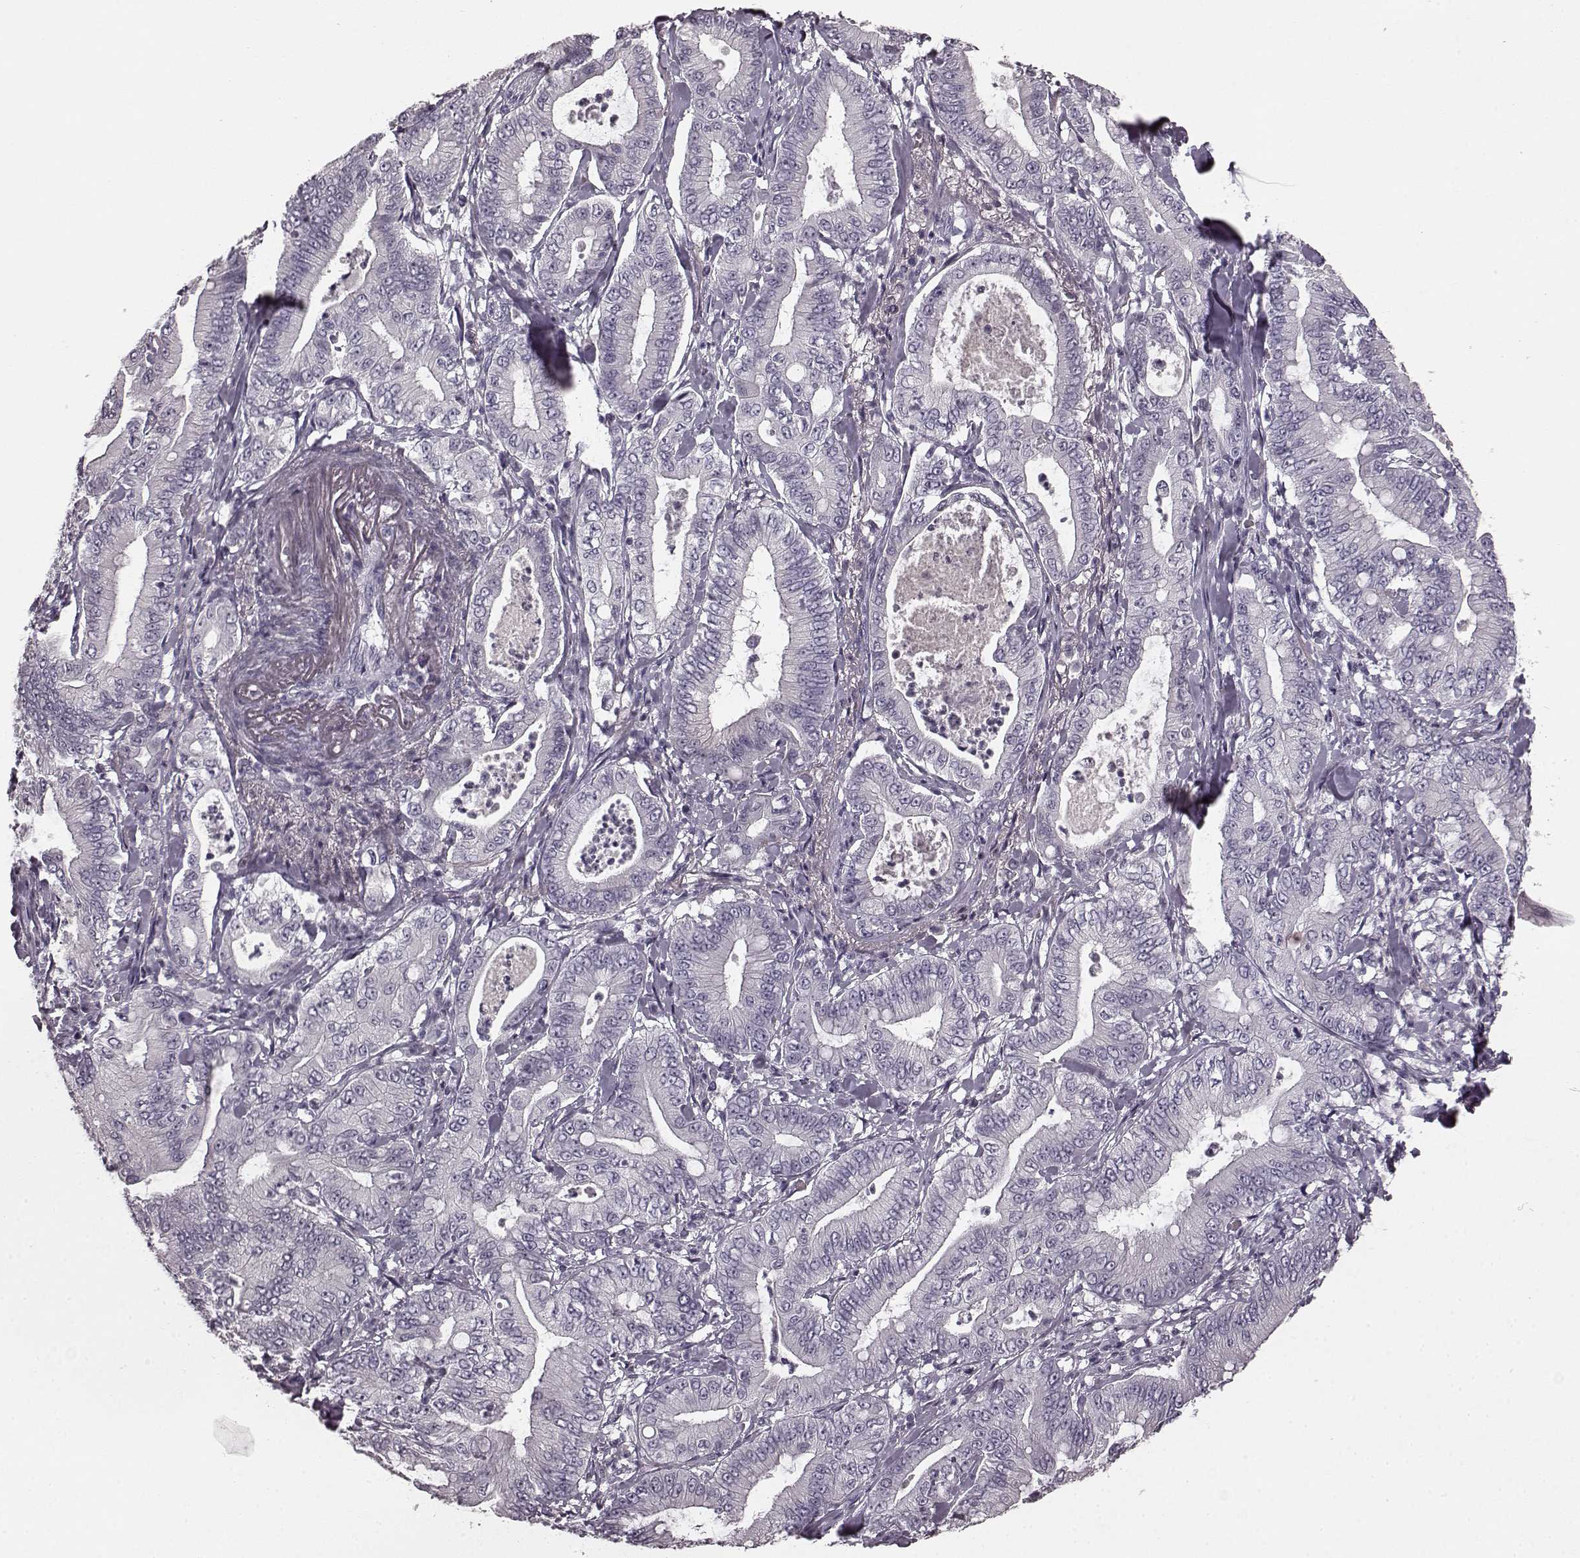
{"staining": {"intensity": "negative", "quantity": "none", "location": "none"}, "tissue": "pancreatic cancer", "cell_type": "Tumor cells", "image_type": "cancer", "snomed": [{"axis": "morphology", "description": "Adenocarcinoma, NOS"}, {"axis": "topography", "description": "Pancreas"}], "caption": "Adenocarcinoma (pancreatic) was stained to show a protein in brown. There is no significant expression in tumor cells.", "gene": "RIT2", "patient": {"sex": "male", "age": 71}}